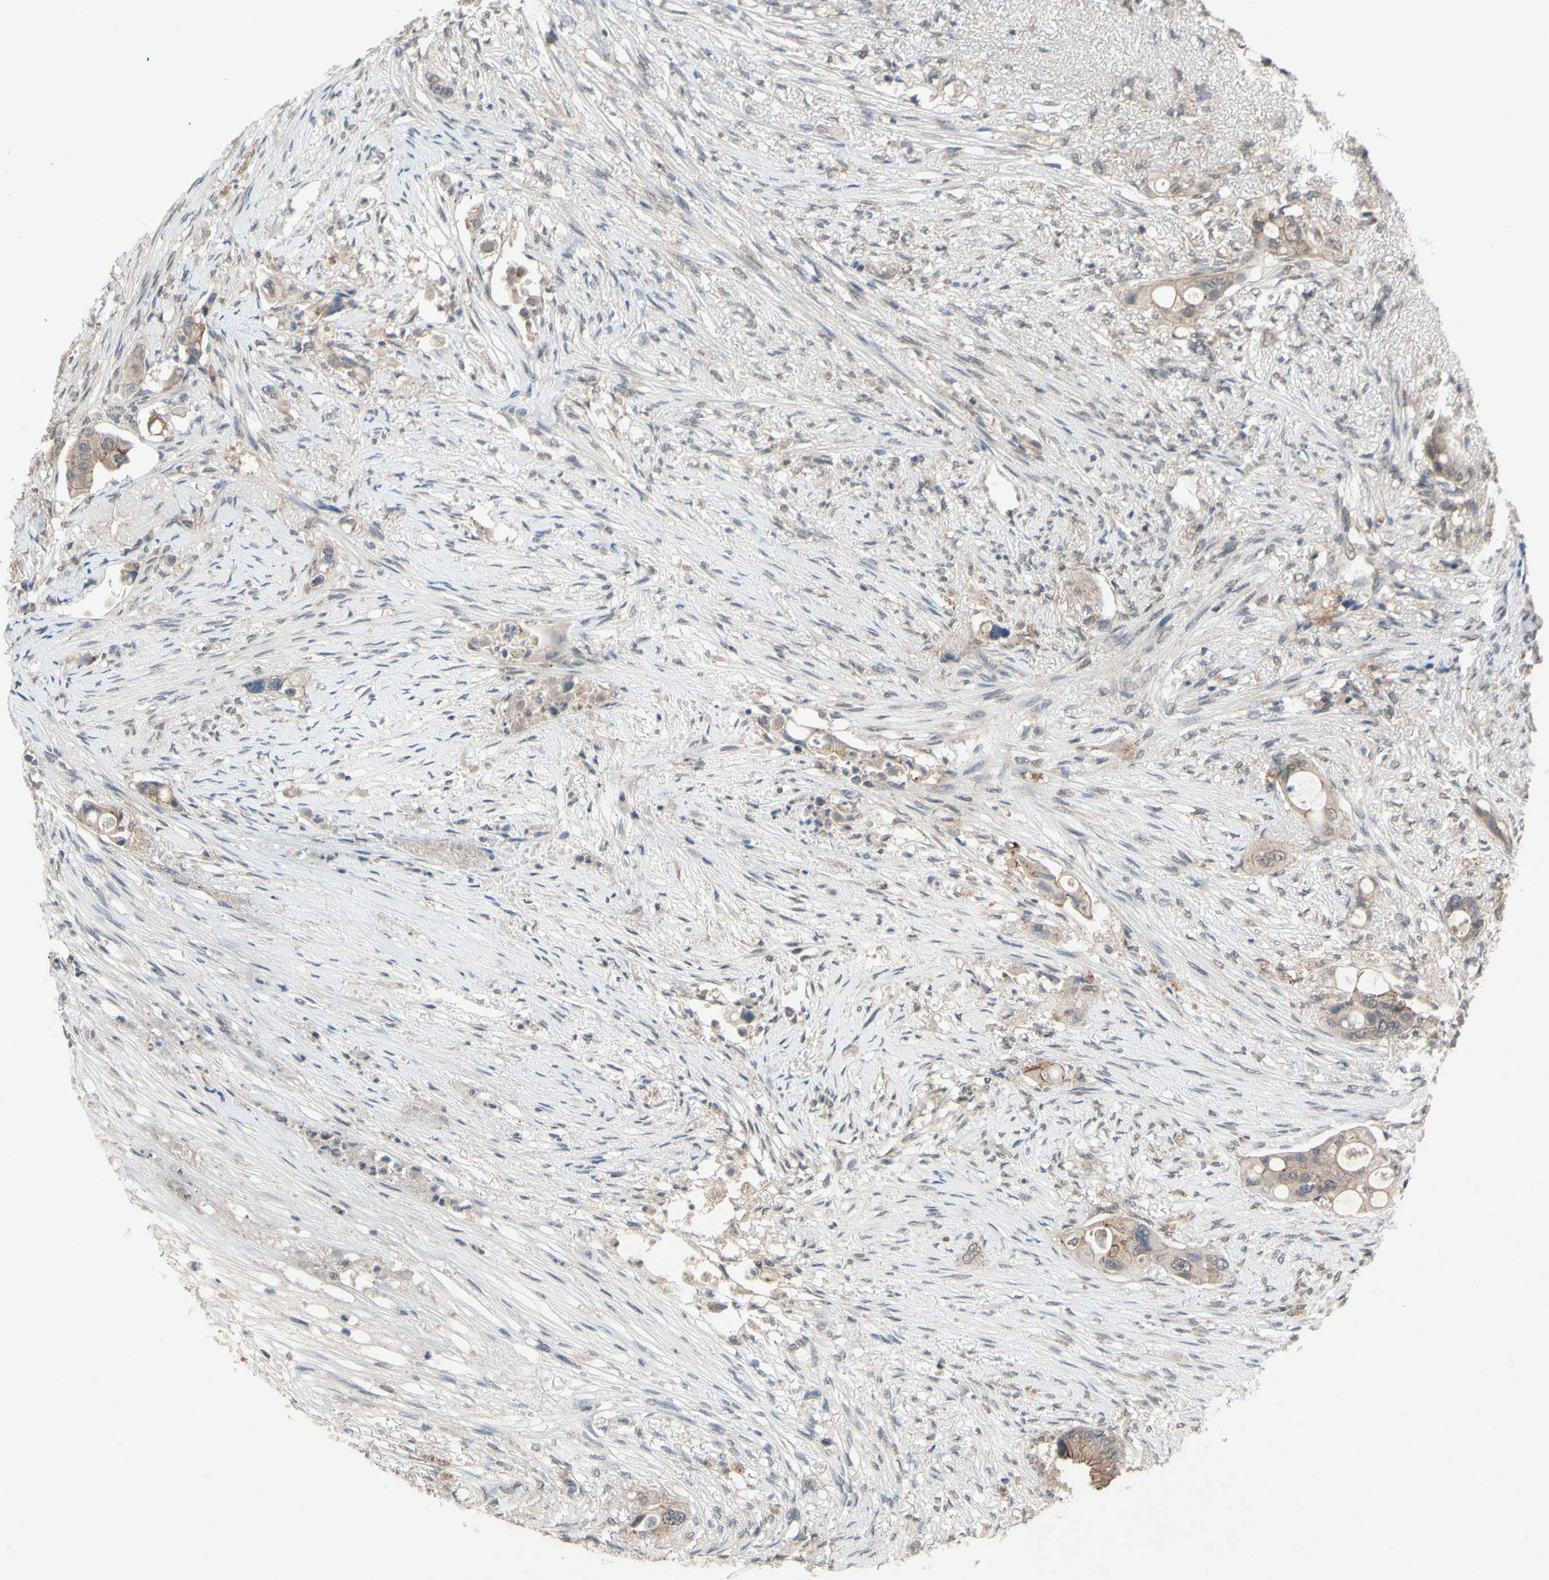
{"staining": {"intensity": "moderate", "quantity": ">75%", "location": "cytoplasmic/membranous"}, "tissue": "colorectal cancer", "cell_type": "Tumor cells", "image_type": "cancer", "snomed": [{"axis": "morphology", "description": "Adenocarcinoma, NOS"}, {"axis": "topography", "description": "Colon"}], "caption": "Immunohistochemical staining of human colorectal cancer exhibits medium levels of moderate cytoplasmic/membranous staining in about >75% of tumor cells. (IHC, brightfield microscopy, high magnification).", "gene": "CDCP1", "patient": {"sex": "female", "age": 57}}